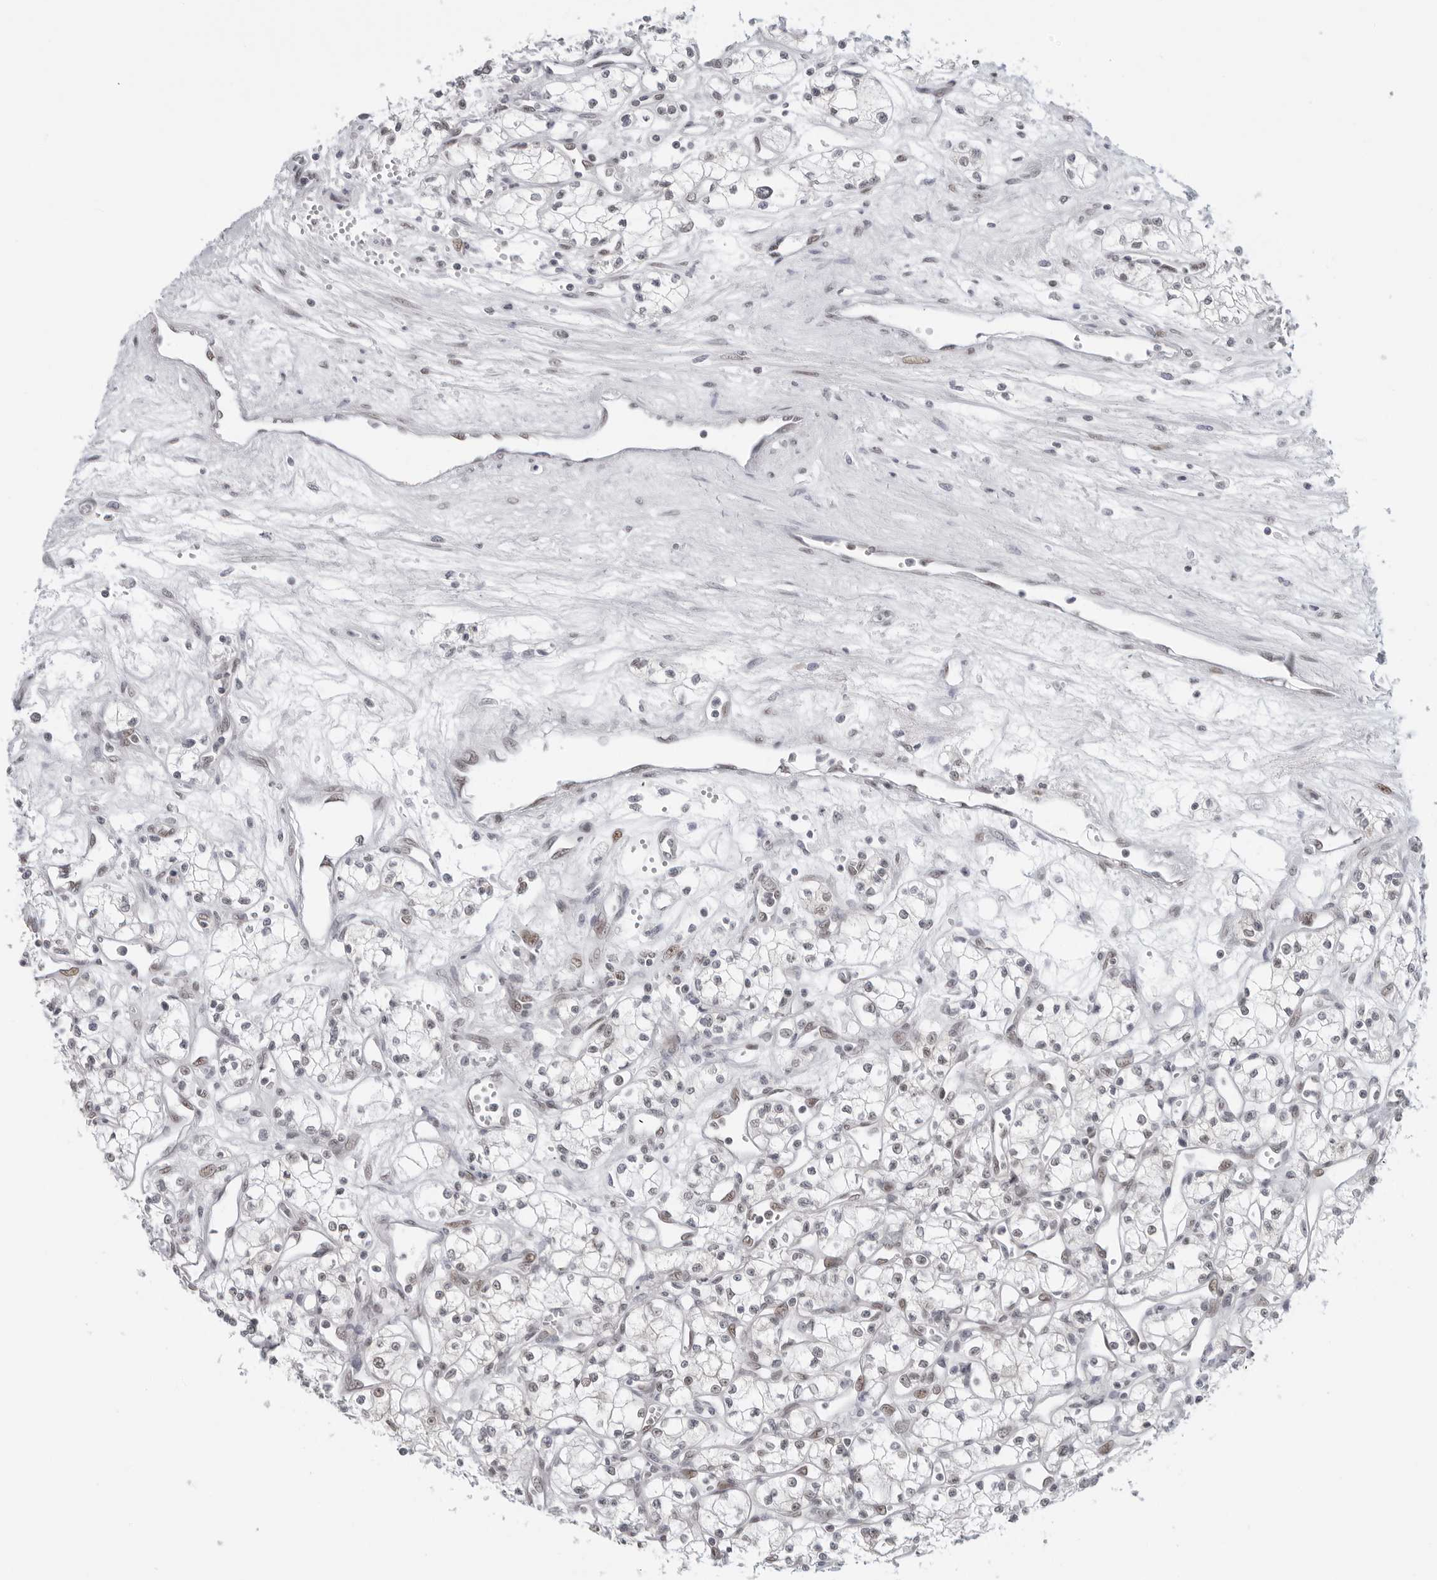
{"staining": {"intensity": "negative", "quantity": "none", "location": "none"}, "tissue": "renal cancer", "cell_type": "Tumor cells", "image_type": "cancer", "snomed": [{"axis": "morphology", "description": "Adenocarcinoma, NOS"}, {"axis": "topography", "description": "Kidney"}], "caption": "Immunohistochemical staining of renal adenocarcinoma exhibits no significant positivity in tumor cells.", "gene": "FOXK2", "patient": {"sex": "male", "age": 59}}